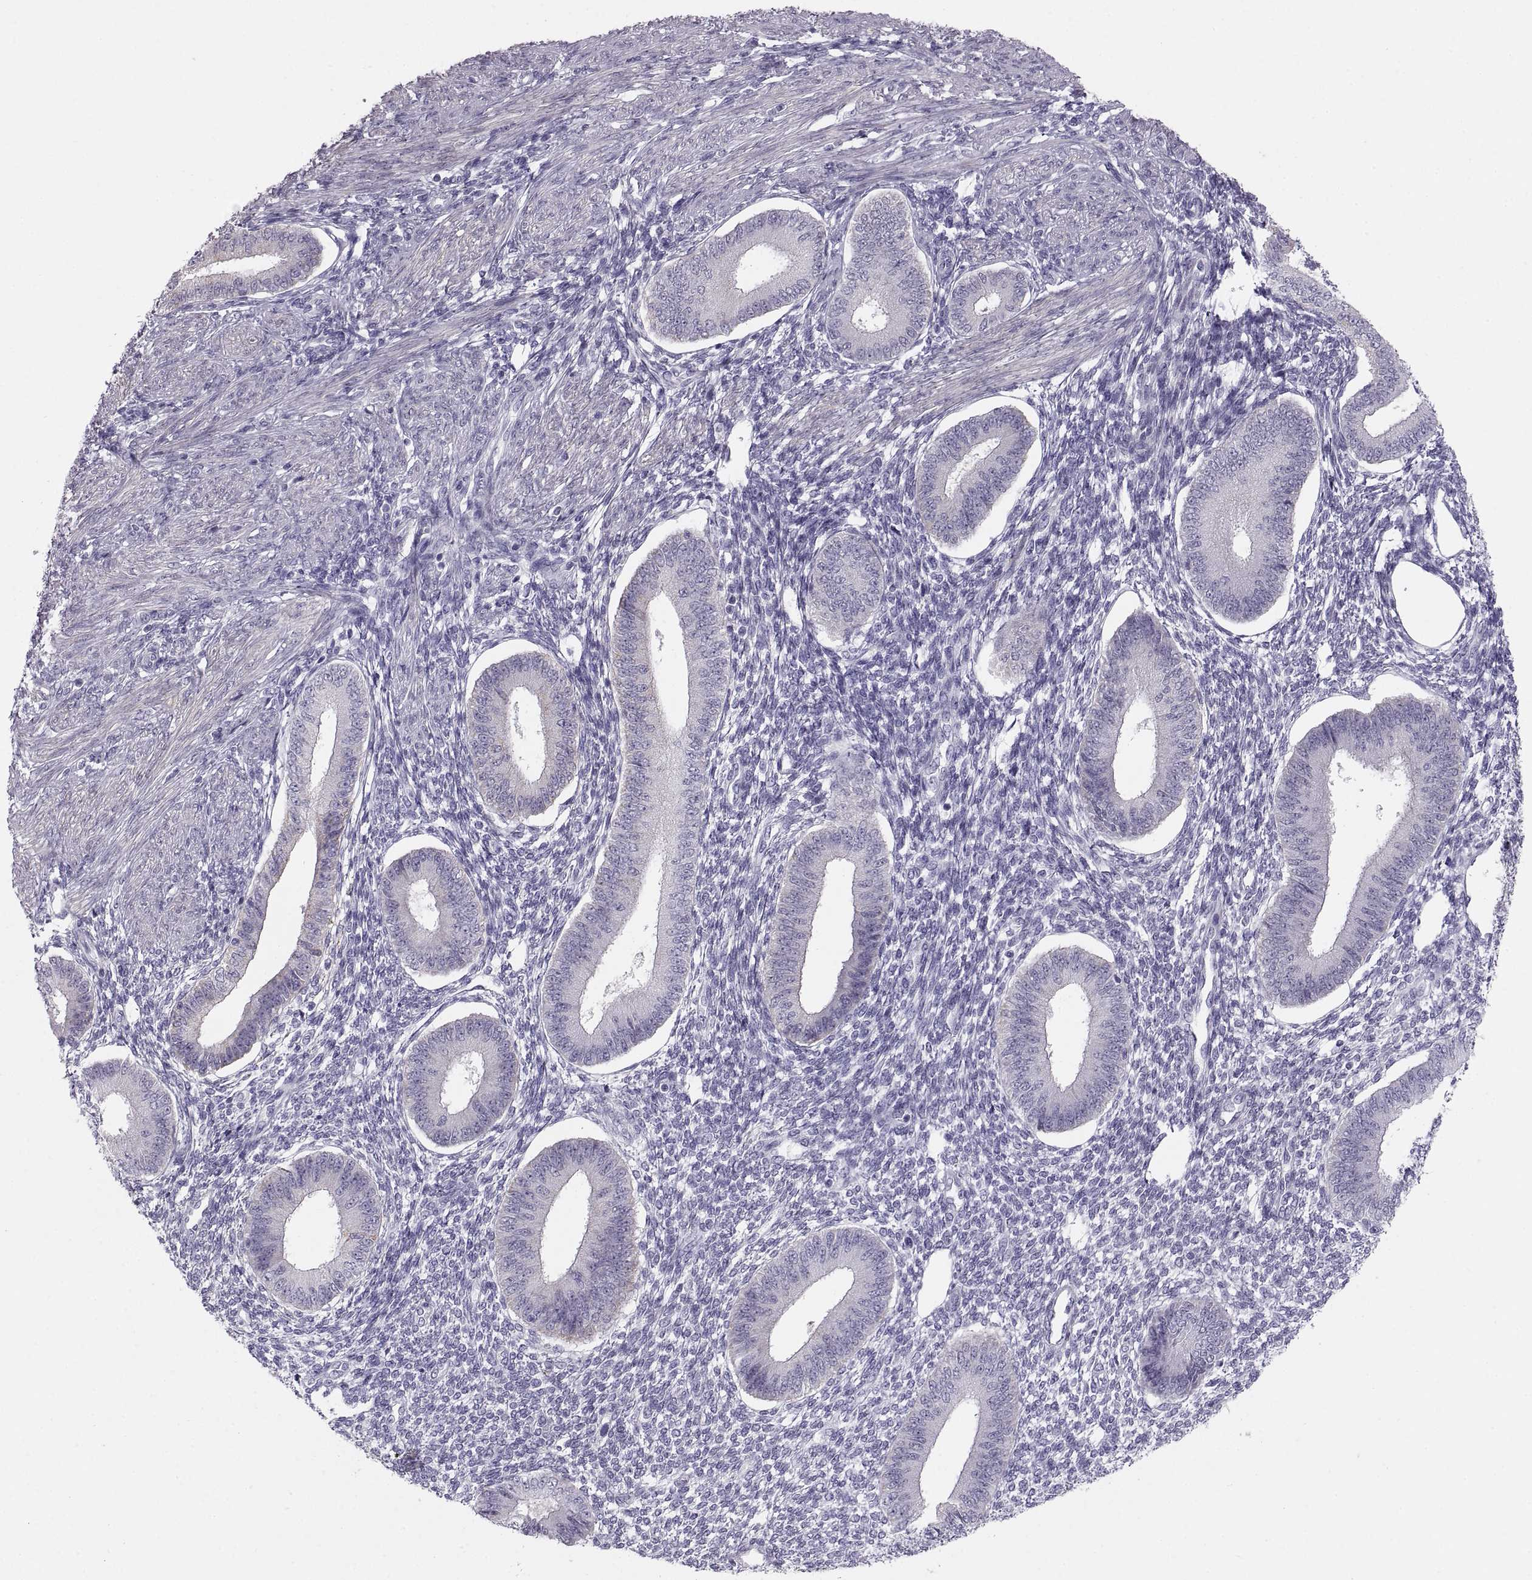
{"staining": {"intensity": "negative", "quantity": "none", "location": "none"}, "tissue": "endometrium", "cell_type": "Cells in endometrial stroma", "image_type": "normal", "snomed": [{"axis": "morphology", "description": "Normal tissue, NOS"}, {"axis": "topography", "description": "Endometrium"}], "caption": "IHC of normal endometrium exhibits no positivity in cells in endometrial stroma.", "gene": "COL9A3", "patient": {"sex": "female", "age": 39}}